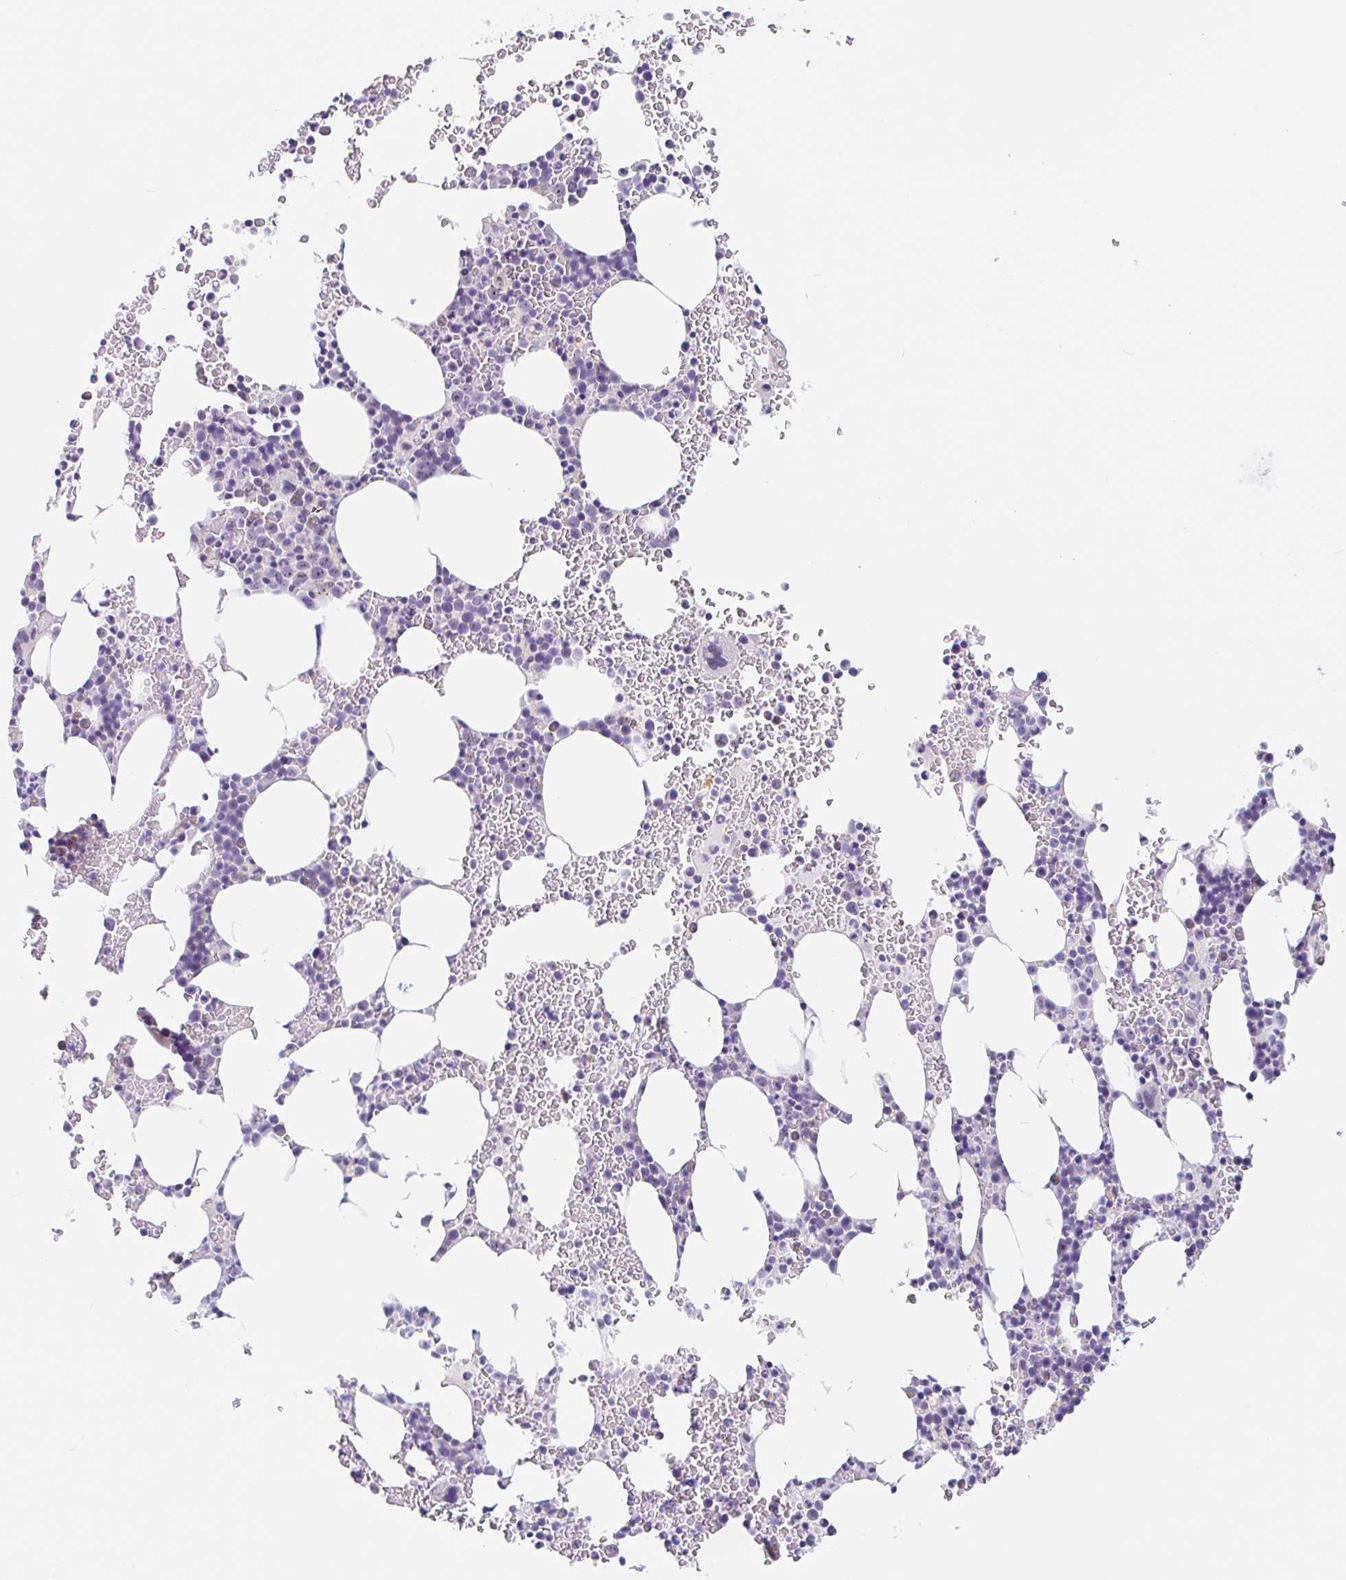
{"staining": {"intensity": "weak", "quantity": "<25%", "location": "nuclear"}, "tissue": "bone marrow", "cell_type": "Hematopoietic cells", "image_type": "normal", "snomed": [{"axis": "morphology", "description": "Normal tissue, NOS"}, {"axis": "topography", "description": "Bone marrow"}], "caption": "This micrograph is of unremarkable bone marrow stained with IHC to label a protein in brown with the nuclei are counter-stained blue. There is no positivity in hematopoietic cells. The staining was performed using DAB (3,3'-diaminobenzidine) to visualize the protein expression in brown, while the nuclei were stained in blue with hematoxylin (Magnification: 20x).", "gene": "LENG9", "patient": {"sex": "female", "age": 62}}